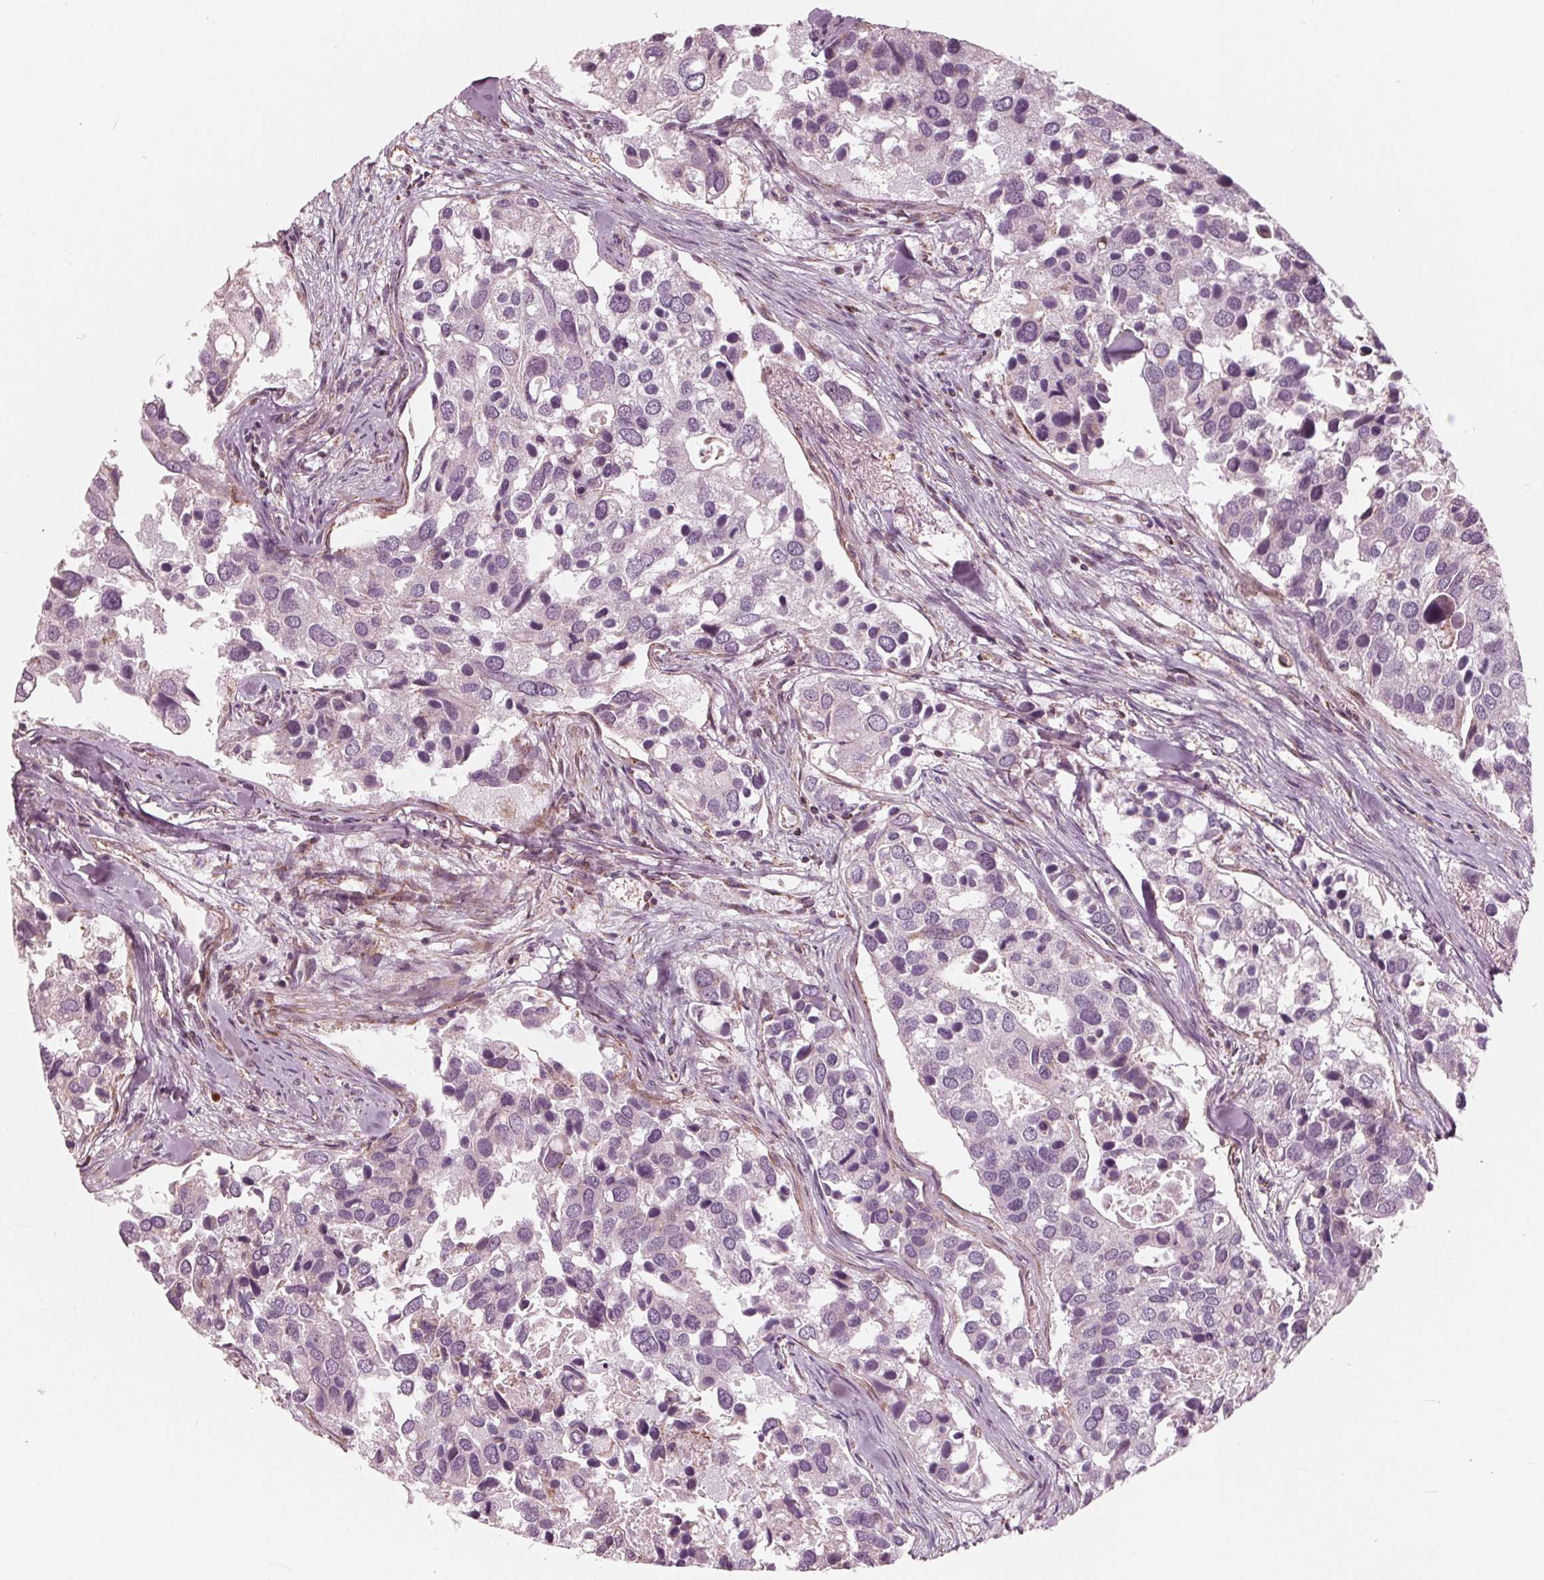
{"staining": {"intensity": "negative", "quantity": "none", "location": "none"}, "tissue": "breast cancer", "cell_type": "Tumor cells", "image_type": "cancer", "snomed": [{"axis": "morphology", "description": "Duct carcinoma"}, {"axis": "topography", "description": "Breast"}], "caption": "Infiltrating ductal carcinoma (breast) stained for a protein using immunohistochemistry exhibits no staining tumor cells.", "gene": "DCAF4L2", "patient": {"sex": "female", "age": 83}}